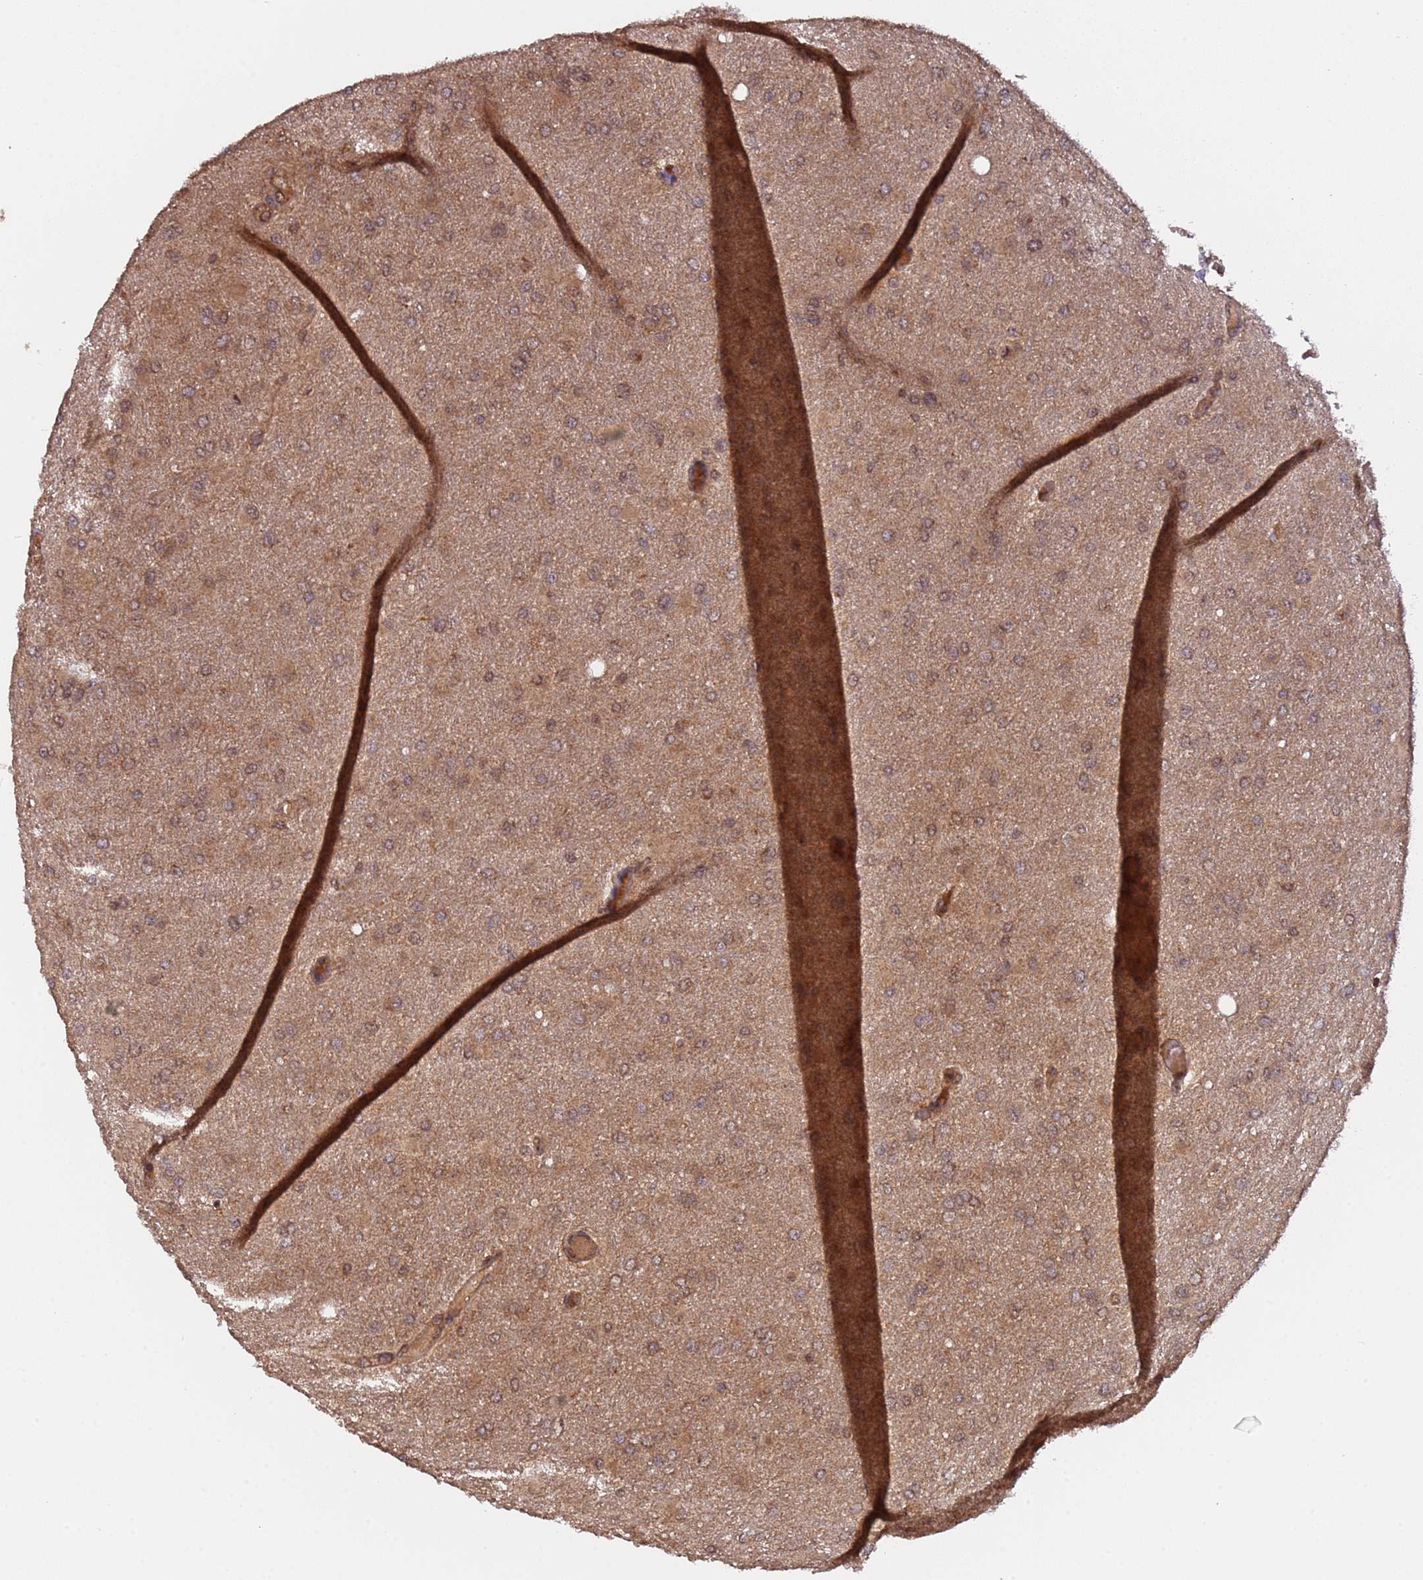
{"staining": {"intensity": "weak", "quantity": ">75%", "location": "cytoplasmic/membranous,nuclear"}, "tissue": "glioma", "cell_type": "Tumor cells", "image_type": "cancer", "snomed": [{"axis": "morphology", "description": "Glioma, malignant, High grade"}, {"axis": "topography", "description": "Cerebral cortex"}], "caption": "Immunohistochemistry (IHC) histopathology image of malignant high-grade glioma stained for a protein (brown), which reveals low levels of weak cytoplasmic/membranous and nuclear expression in approximately >75% of tumor cells.", "gene": "ERI1", "patient": {"sex": "female", "age": 36}}